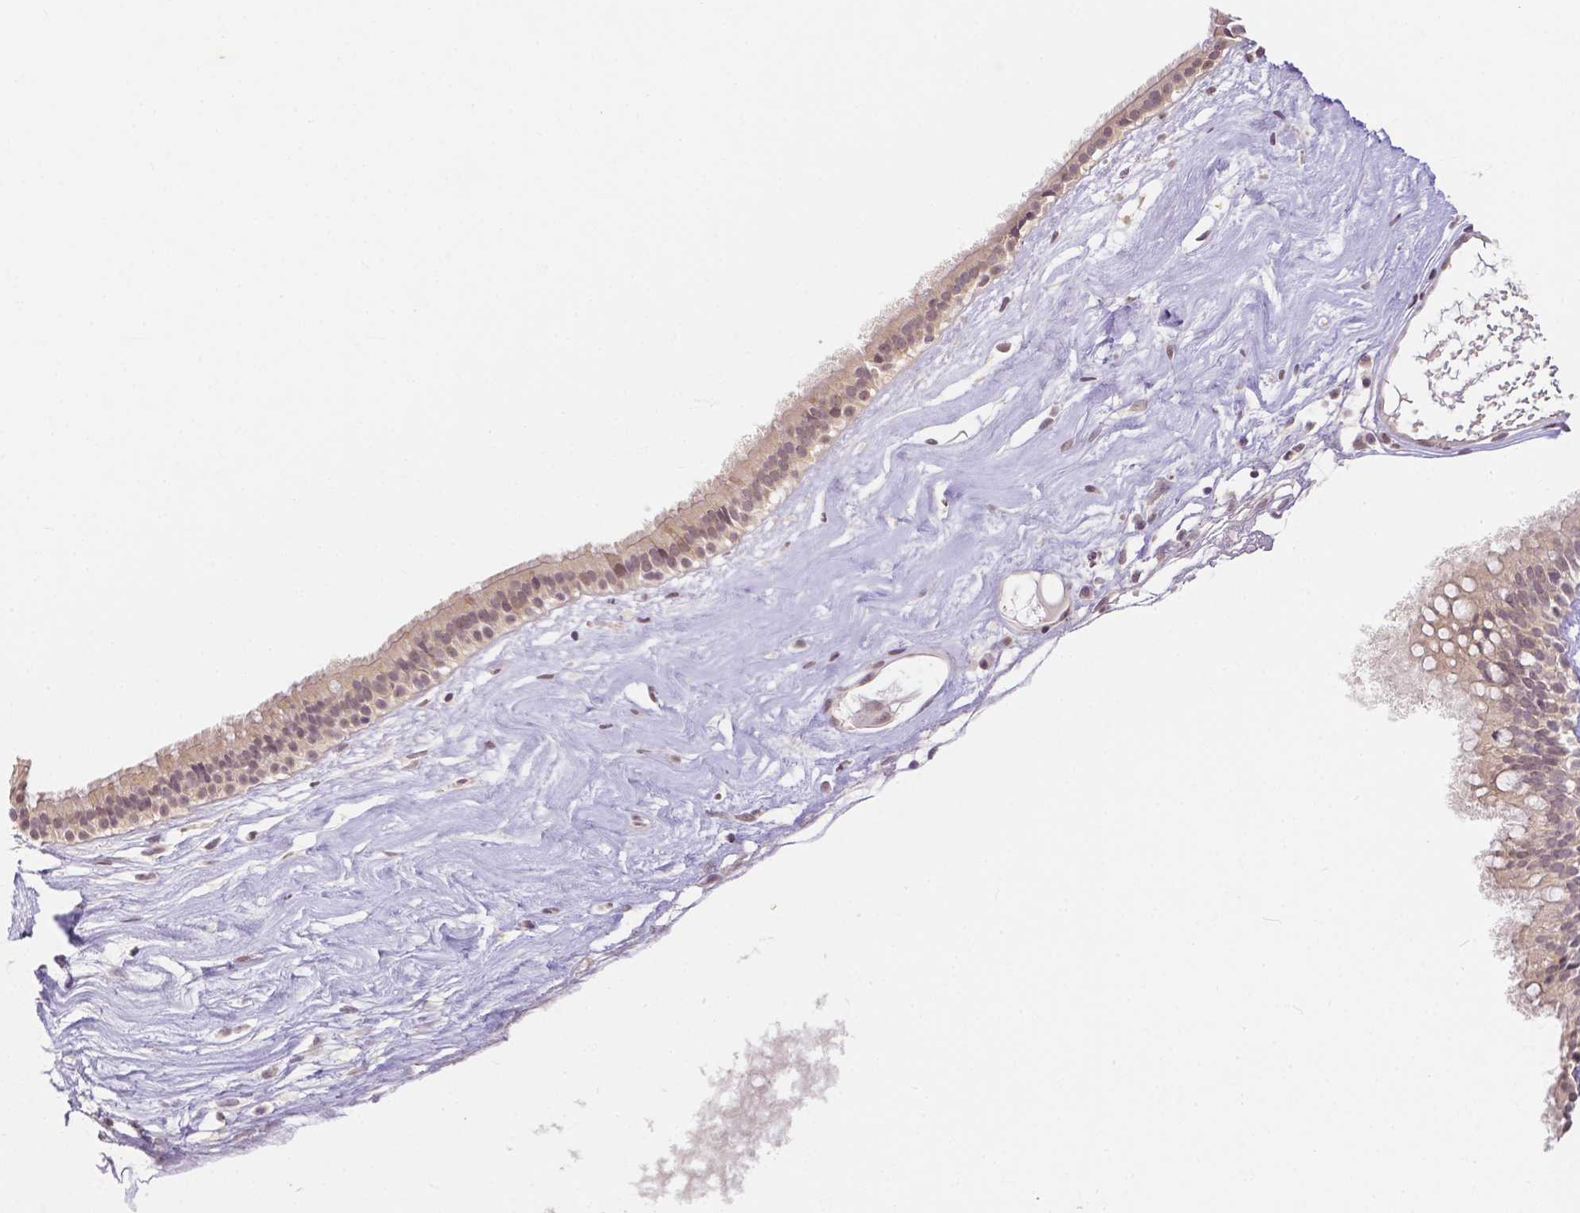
{"staining": {"intensity": "weak", "quantity": ">75%", "location": "cytoplasmic/membranous,nuclear"}, "tissue": "nasopharynx", "cell_type": "Respiratory epithelial cells", "image_type": "normal", "snomed": [{"axis": "morphology", "description": "Normal tissue, NOS"}, {"axis": "topography", "description": "Nasopharynx"}], "caption": "The histopathology image displays a brown stain indicating the presence of a protein in the cytoplasmic/membranous,nuclear of respiratory epithelial cells in nasopharynx.", "gene": "ZNF280B", "patient": {"sex": "male", "age": 24}}